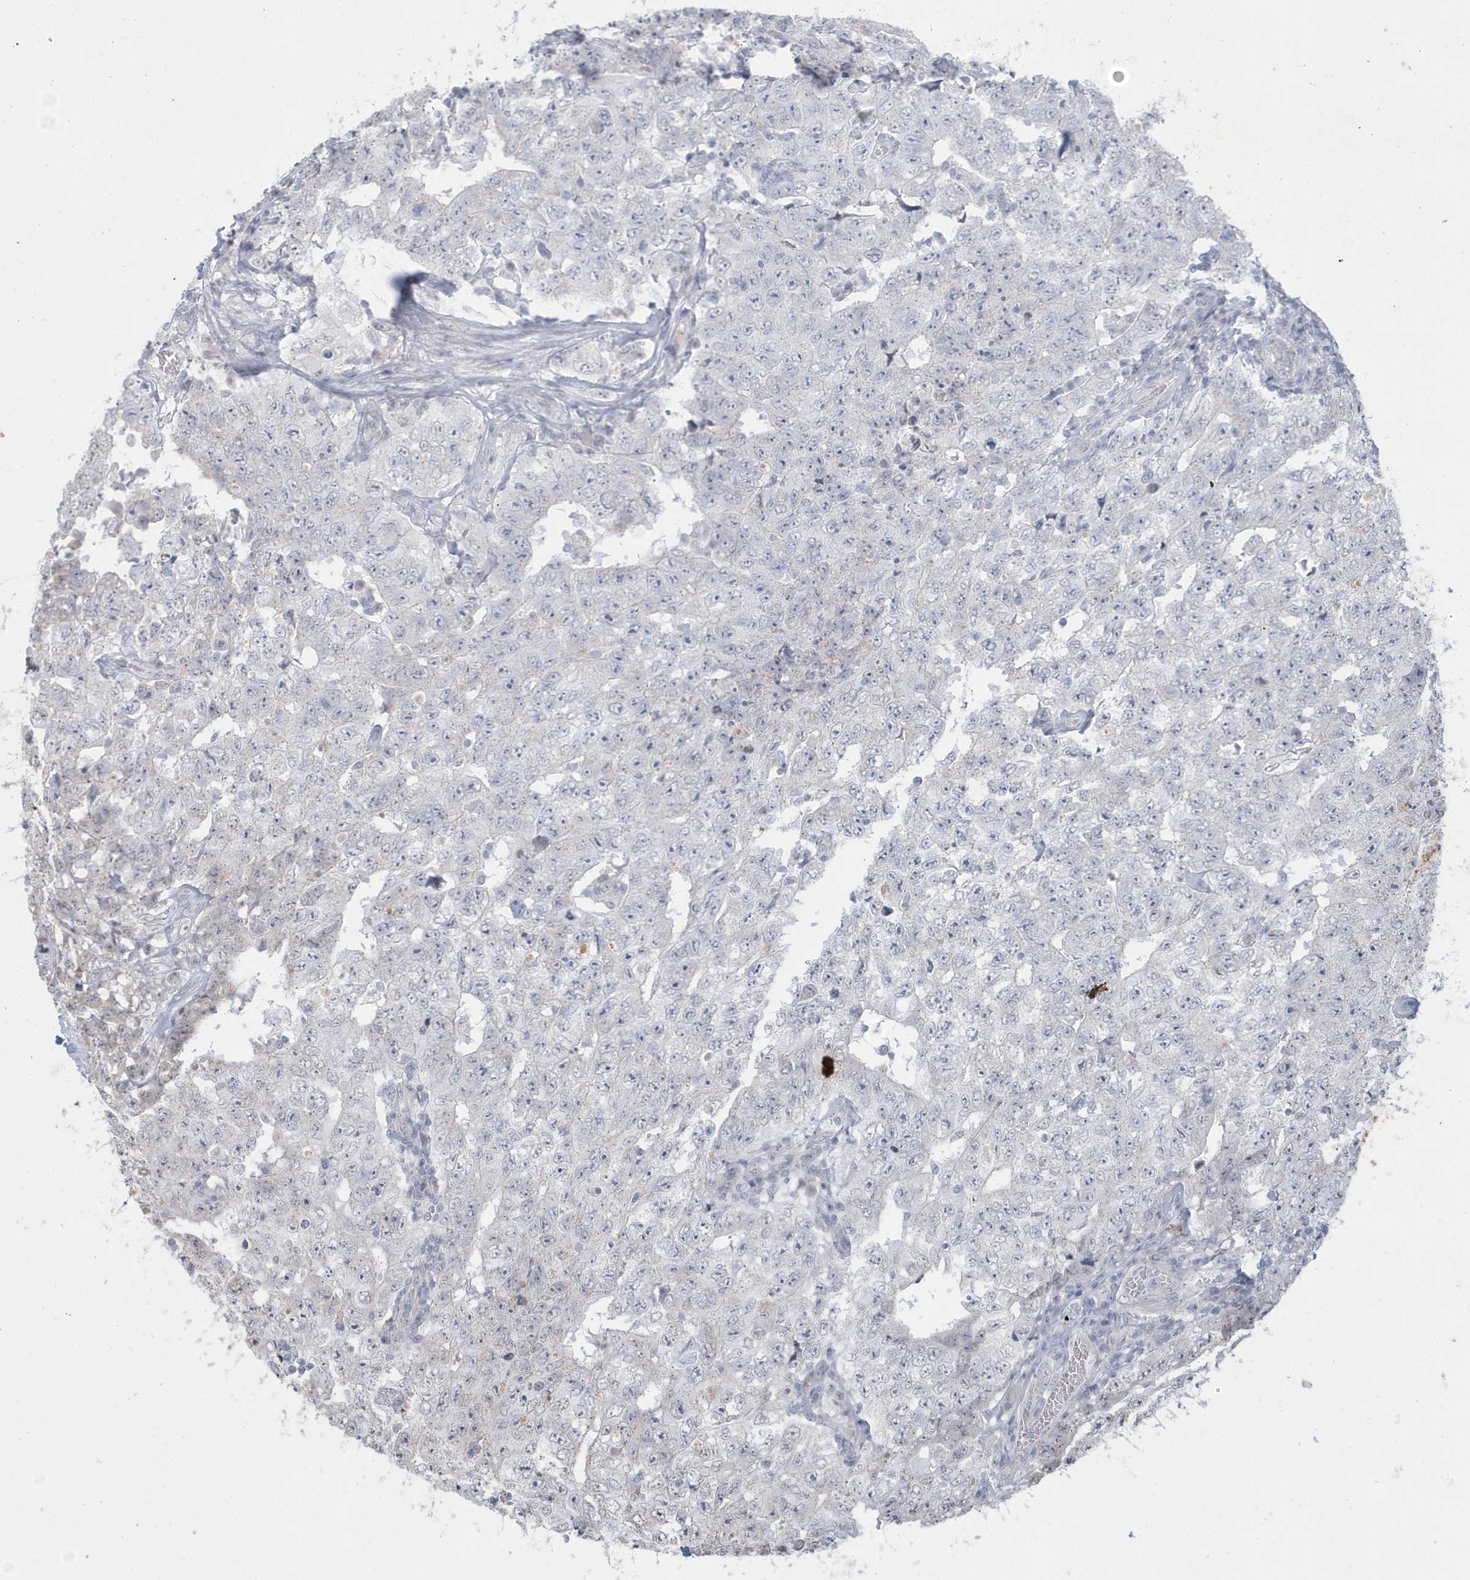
{"staining": {"intensity": "negative", "quantity": "none", "location": "none"}, "tissue": "testis cancer", "cell_type": "Tumor cells", "image_type": "cancer", "snomed": [{"axis": "morphology", "description": "Carcinoma, Embryonal, NOS"}, {"axis": "topography", "description": "Testis"}], "caption": "Tumor cells are negative for brown protein staining in embryonal carcinoma (testis).", "gene": "FNDC1", "patient": {"sex": "male", "age": 26}}